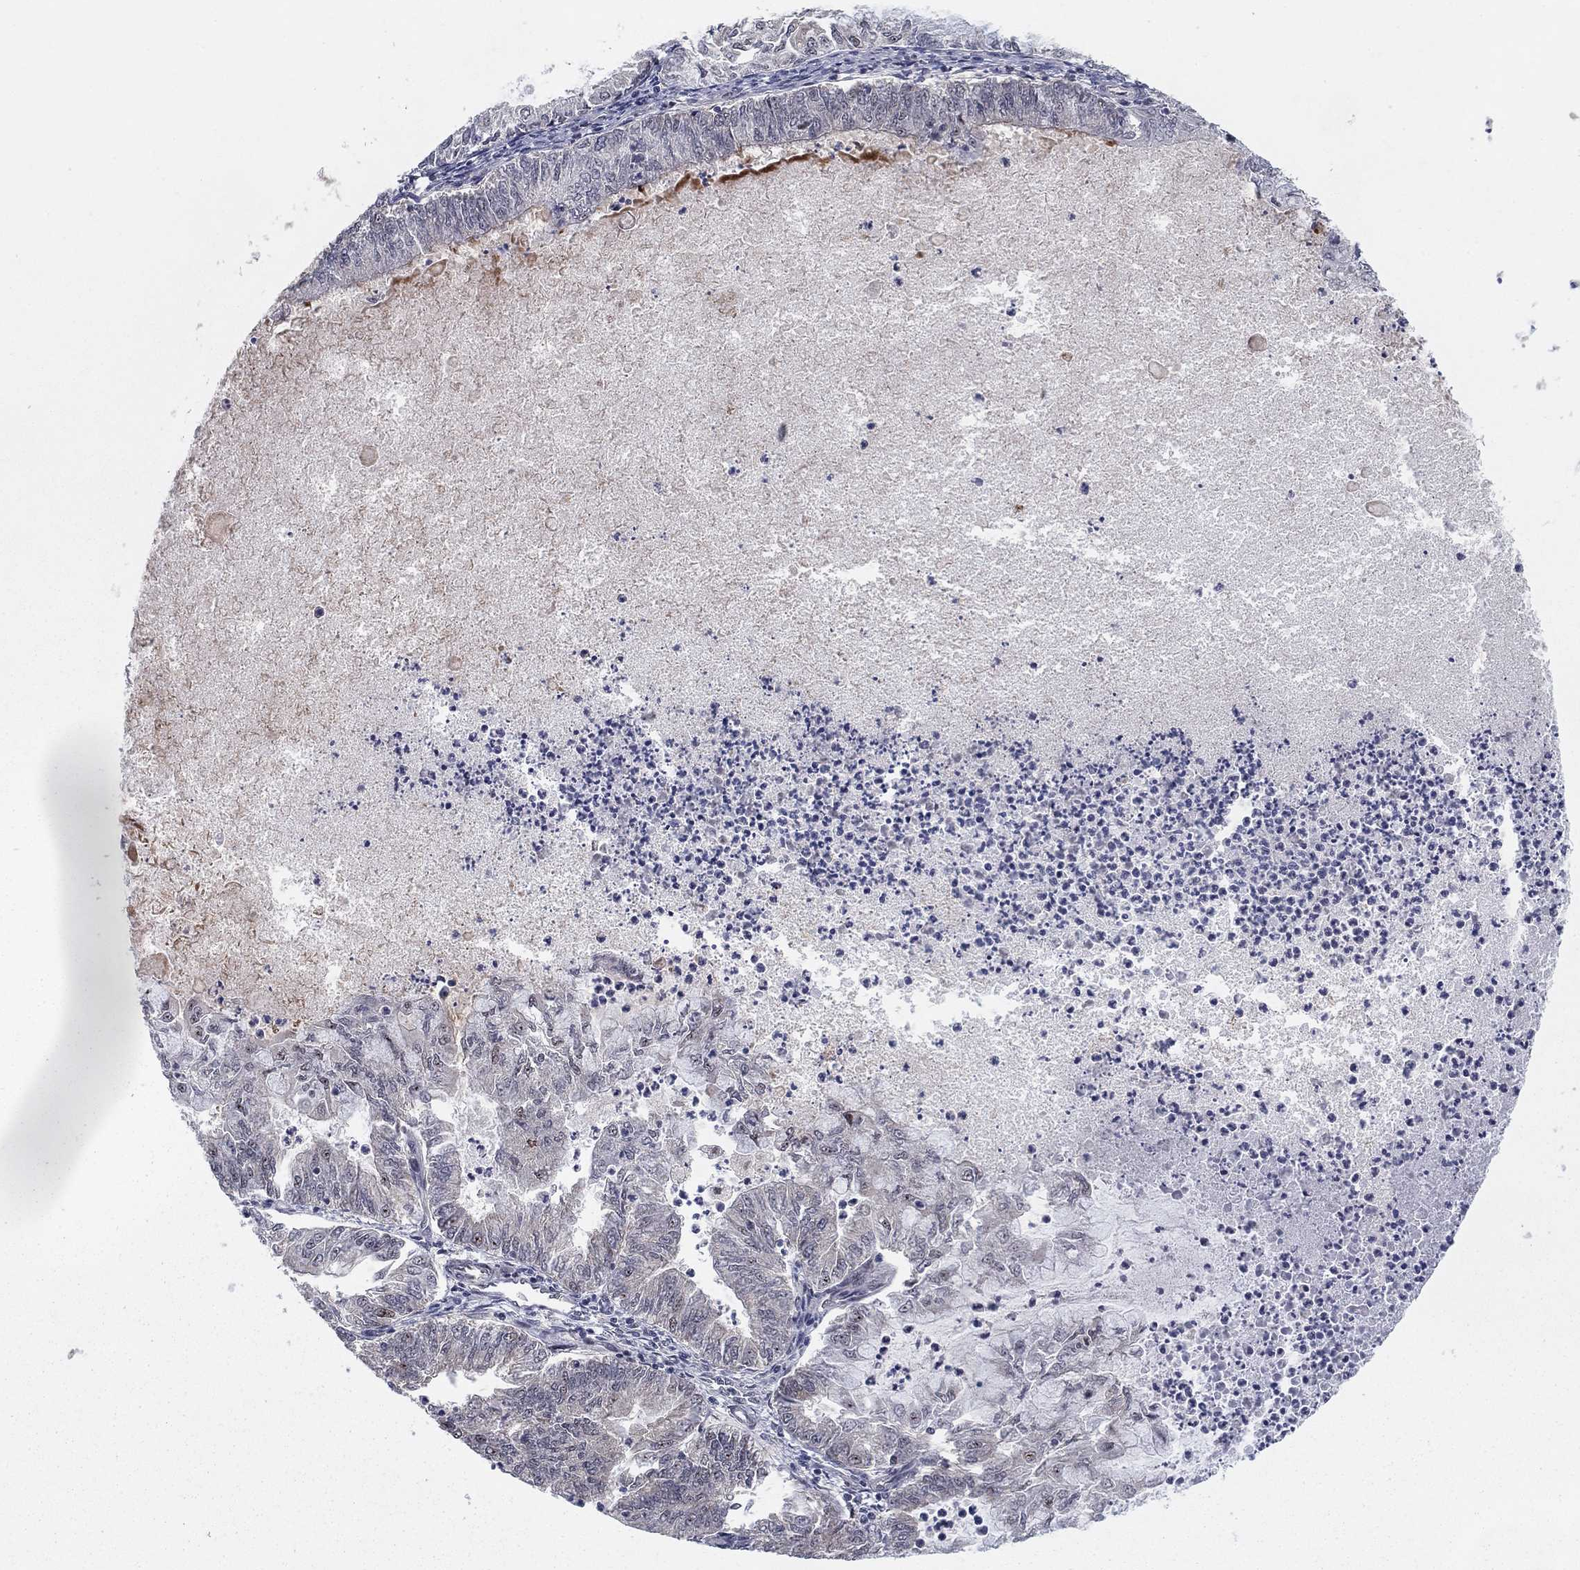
{"staining": {"intensity": "negative", "quantity": "none", "location": "none"}, "tissue": "endometrial cancer", "cell_type": "Tumor cells", "image_type": "cancer", "snomed": [{"axis": "morphology", "description": "Adenocarcinoma, NOS"}, {"axis": "topography", "description": "Endometrium"}], "caption": "DAB immunohistochemical staining of endometrial adenocarcinoma demonstrates no significant positivity in tumor cells.", "gene": "ZNF395", "patient": {"sex": "female", "age": 59}}